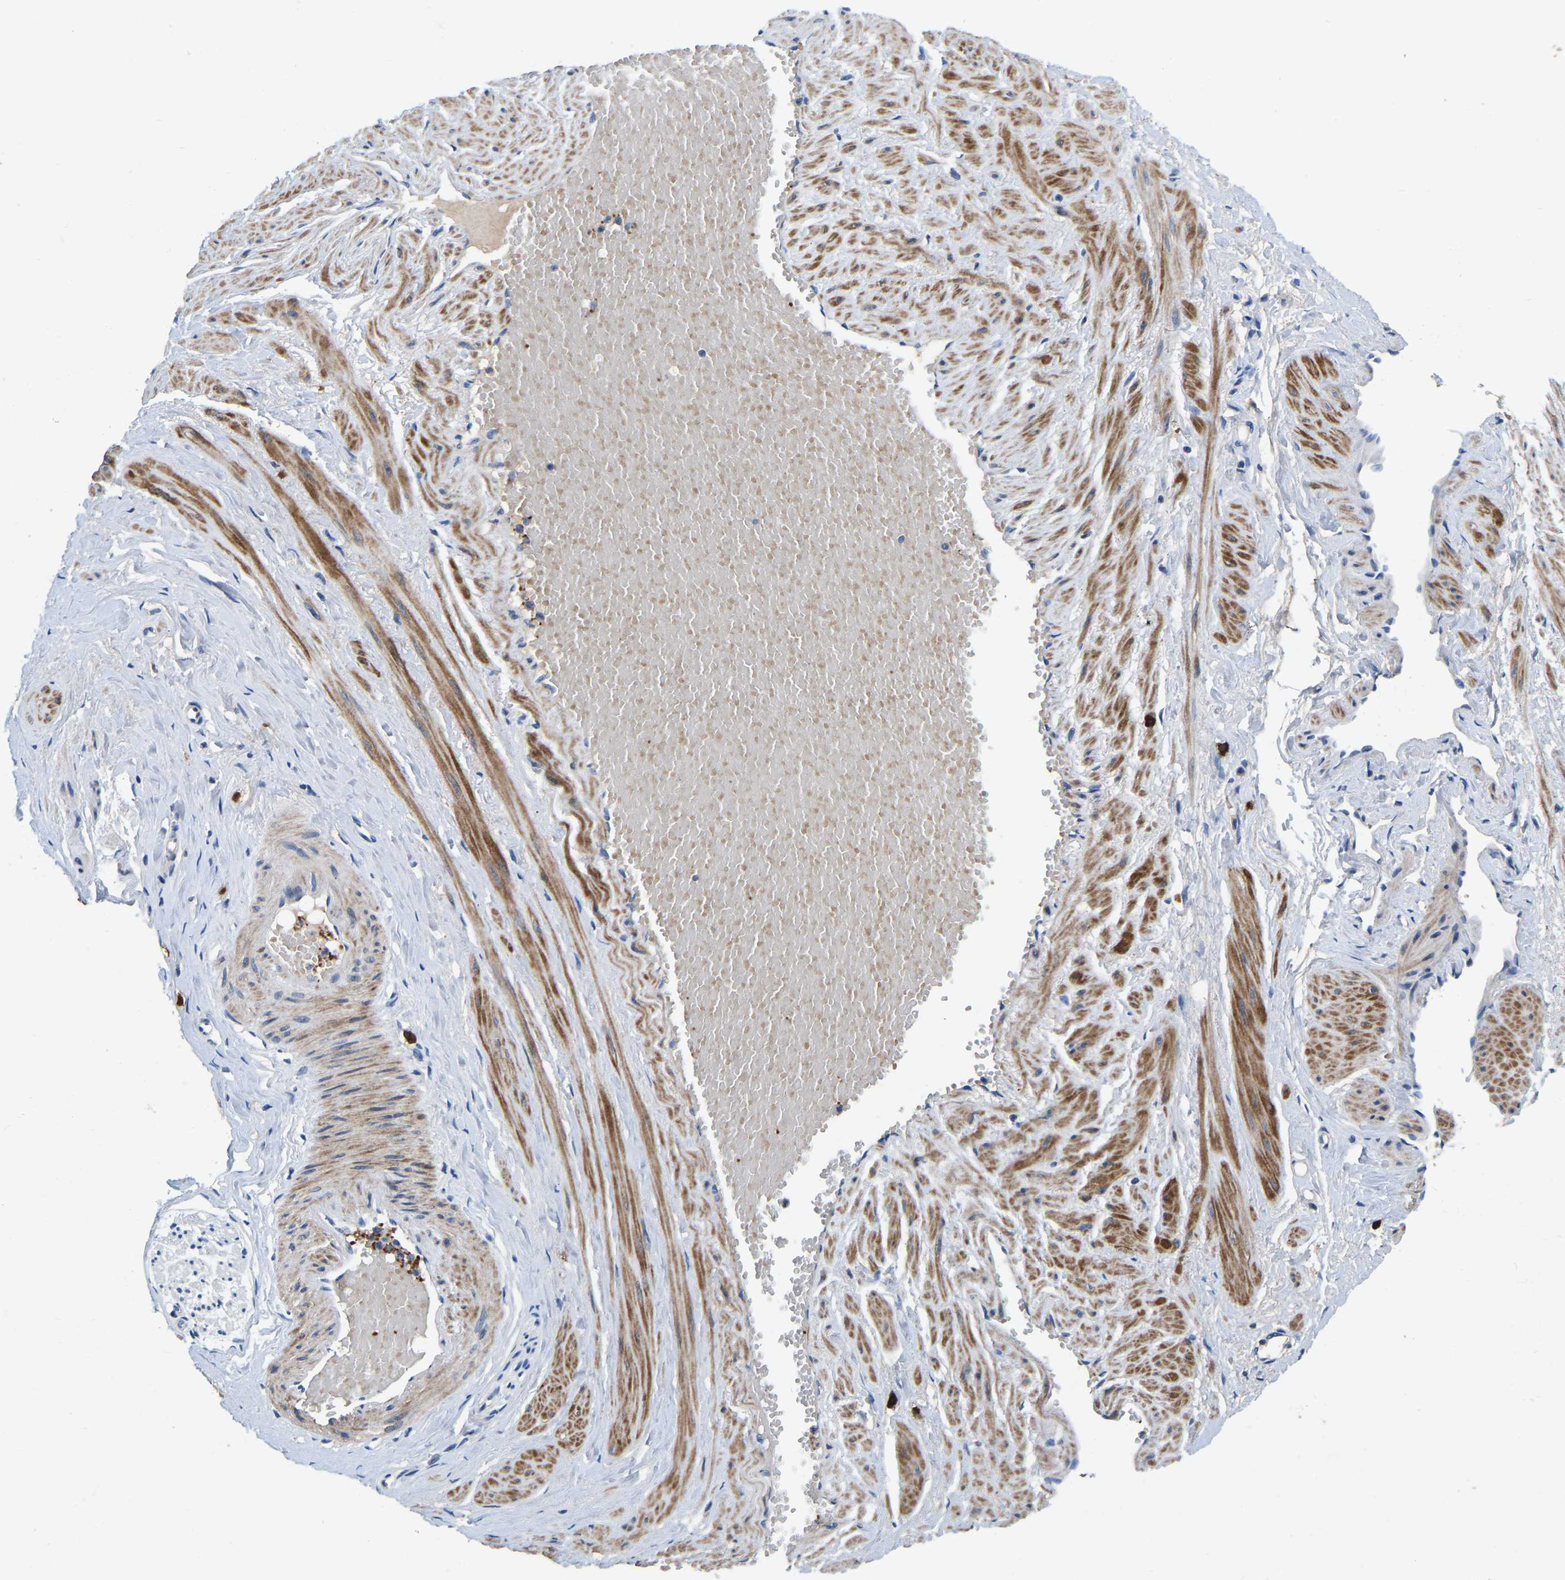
{"staining": {"intensity": "negative", "quantity": "none", "location": "none"}, "tissue": "adipose tissue", "cell_type": "Adipocytes", "image_type": "normal", "snomed": [{"axis": "morphology", "description": "Normal tissue, NOS"}, {"axis": "topography", "description": "Soft tissue"}, {"axis": "topography", "description": "Vascular tissue"}], "caption": "Immunohistochemistry micrograph of unremarkable human adipose tissue stained for a protein (brown), which displays no staining in adipocytes. (DAB (3,3'-diaminobenzidine) IHC visualized using brightfield microscopy, high magnification).", "gene": "RAB27B", "patient": {"sex": "female", "age": 35}}